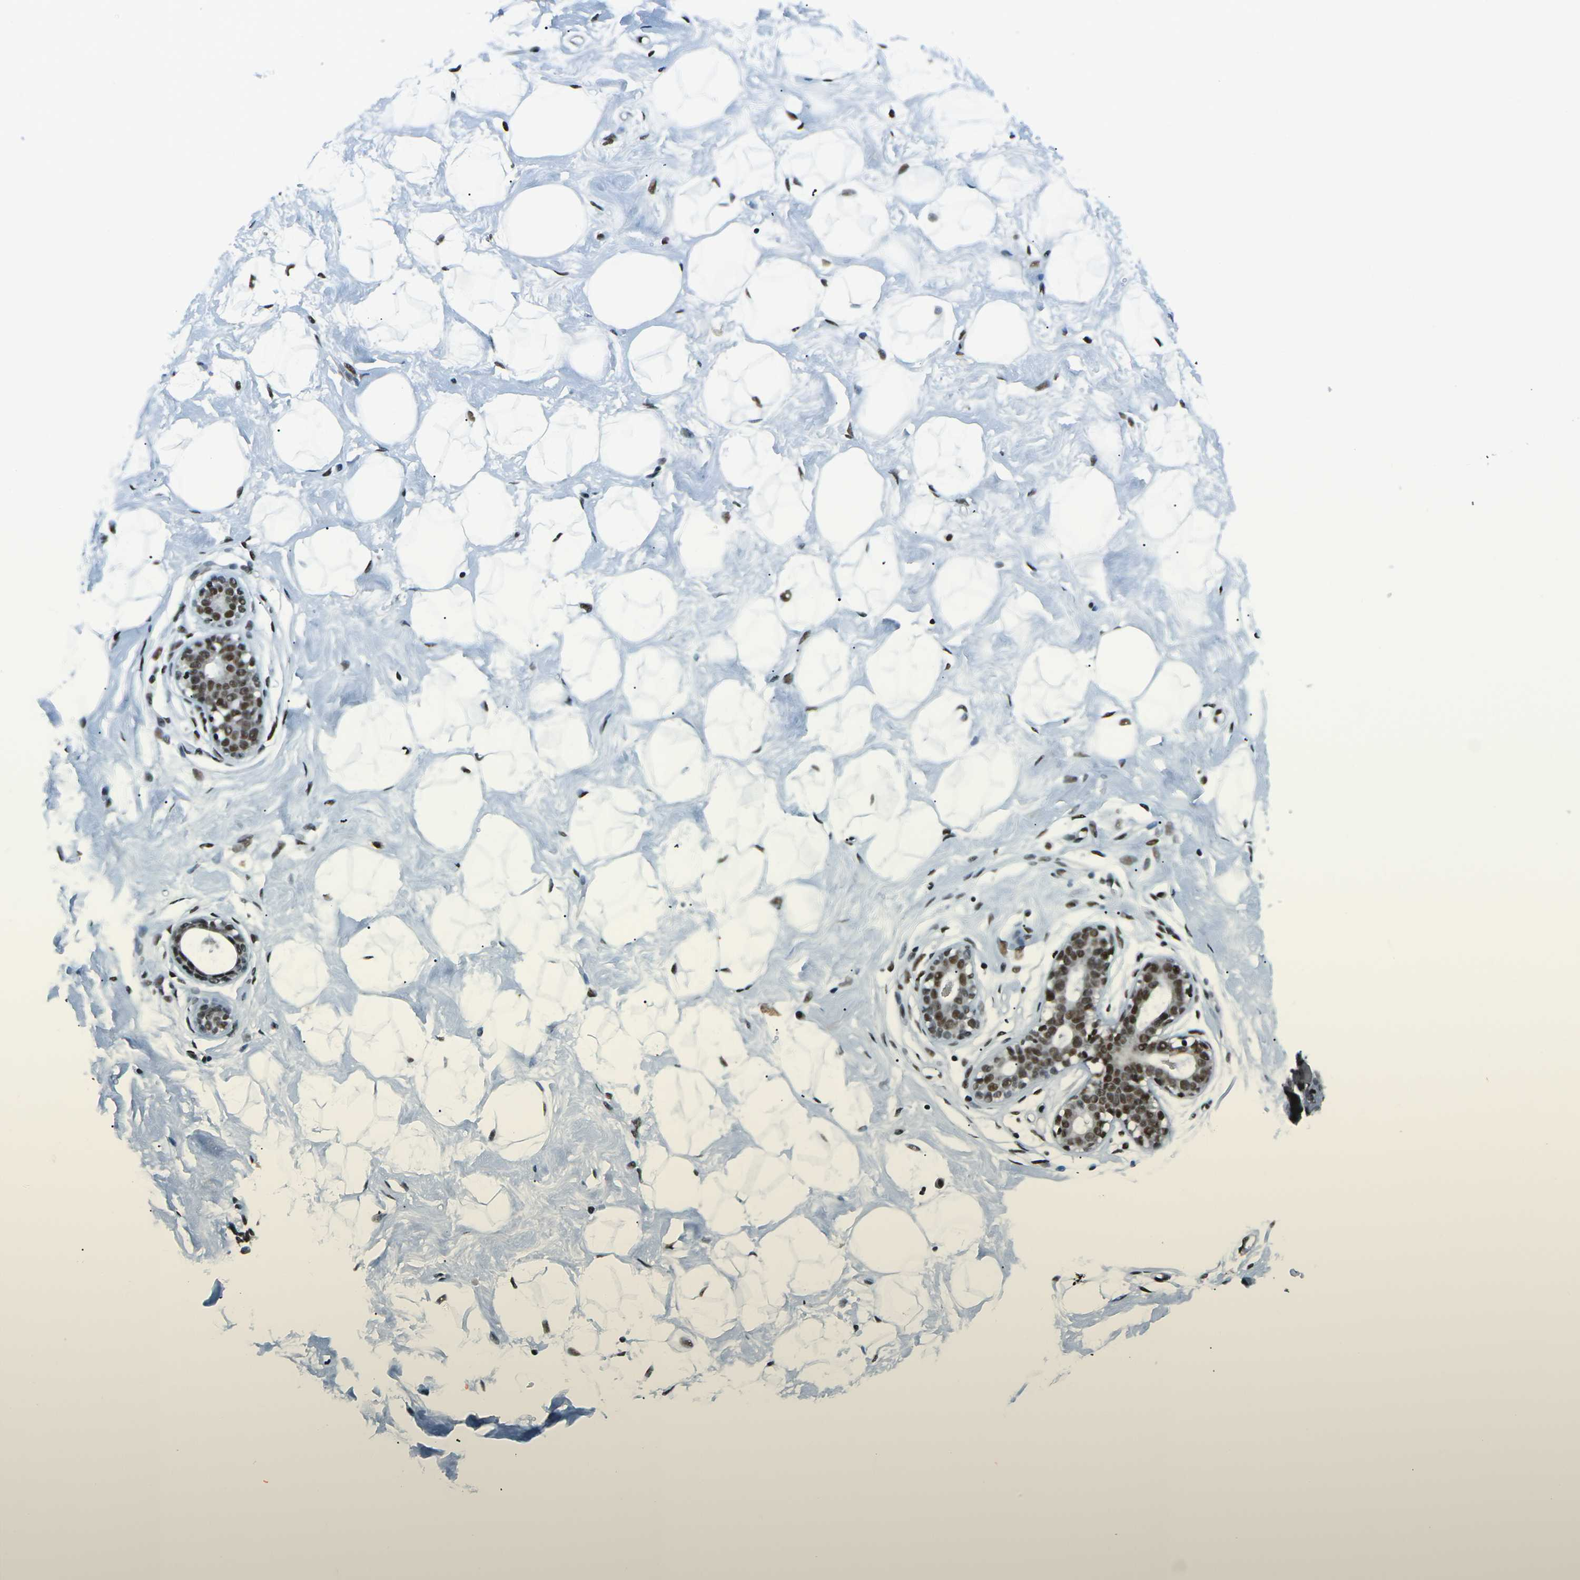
{"staining": {"intensity": "moderate", "quantity": ">75%", "location": "nuclear"}, "tissue": "breast", "cell_type": "Adipocytes", "image_type": "normal", "snomed": [{"axis": "morphology", "description": "Normal tissue, NOS"}, {"axis": "topography", "description": "Breast"}], "caption": "Immunohistochemical staining of normal breast reveals medium levels of moderate nuclear staining in approximately >75% of adipocytes. (IHC, brightfield microscopy, high magnification).", "gene": "RBL2", "patient": {"sex": "female", "age": 23}}